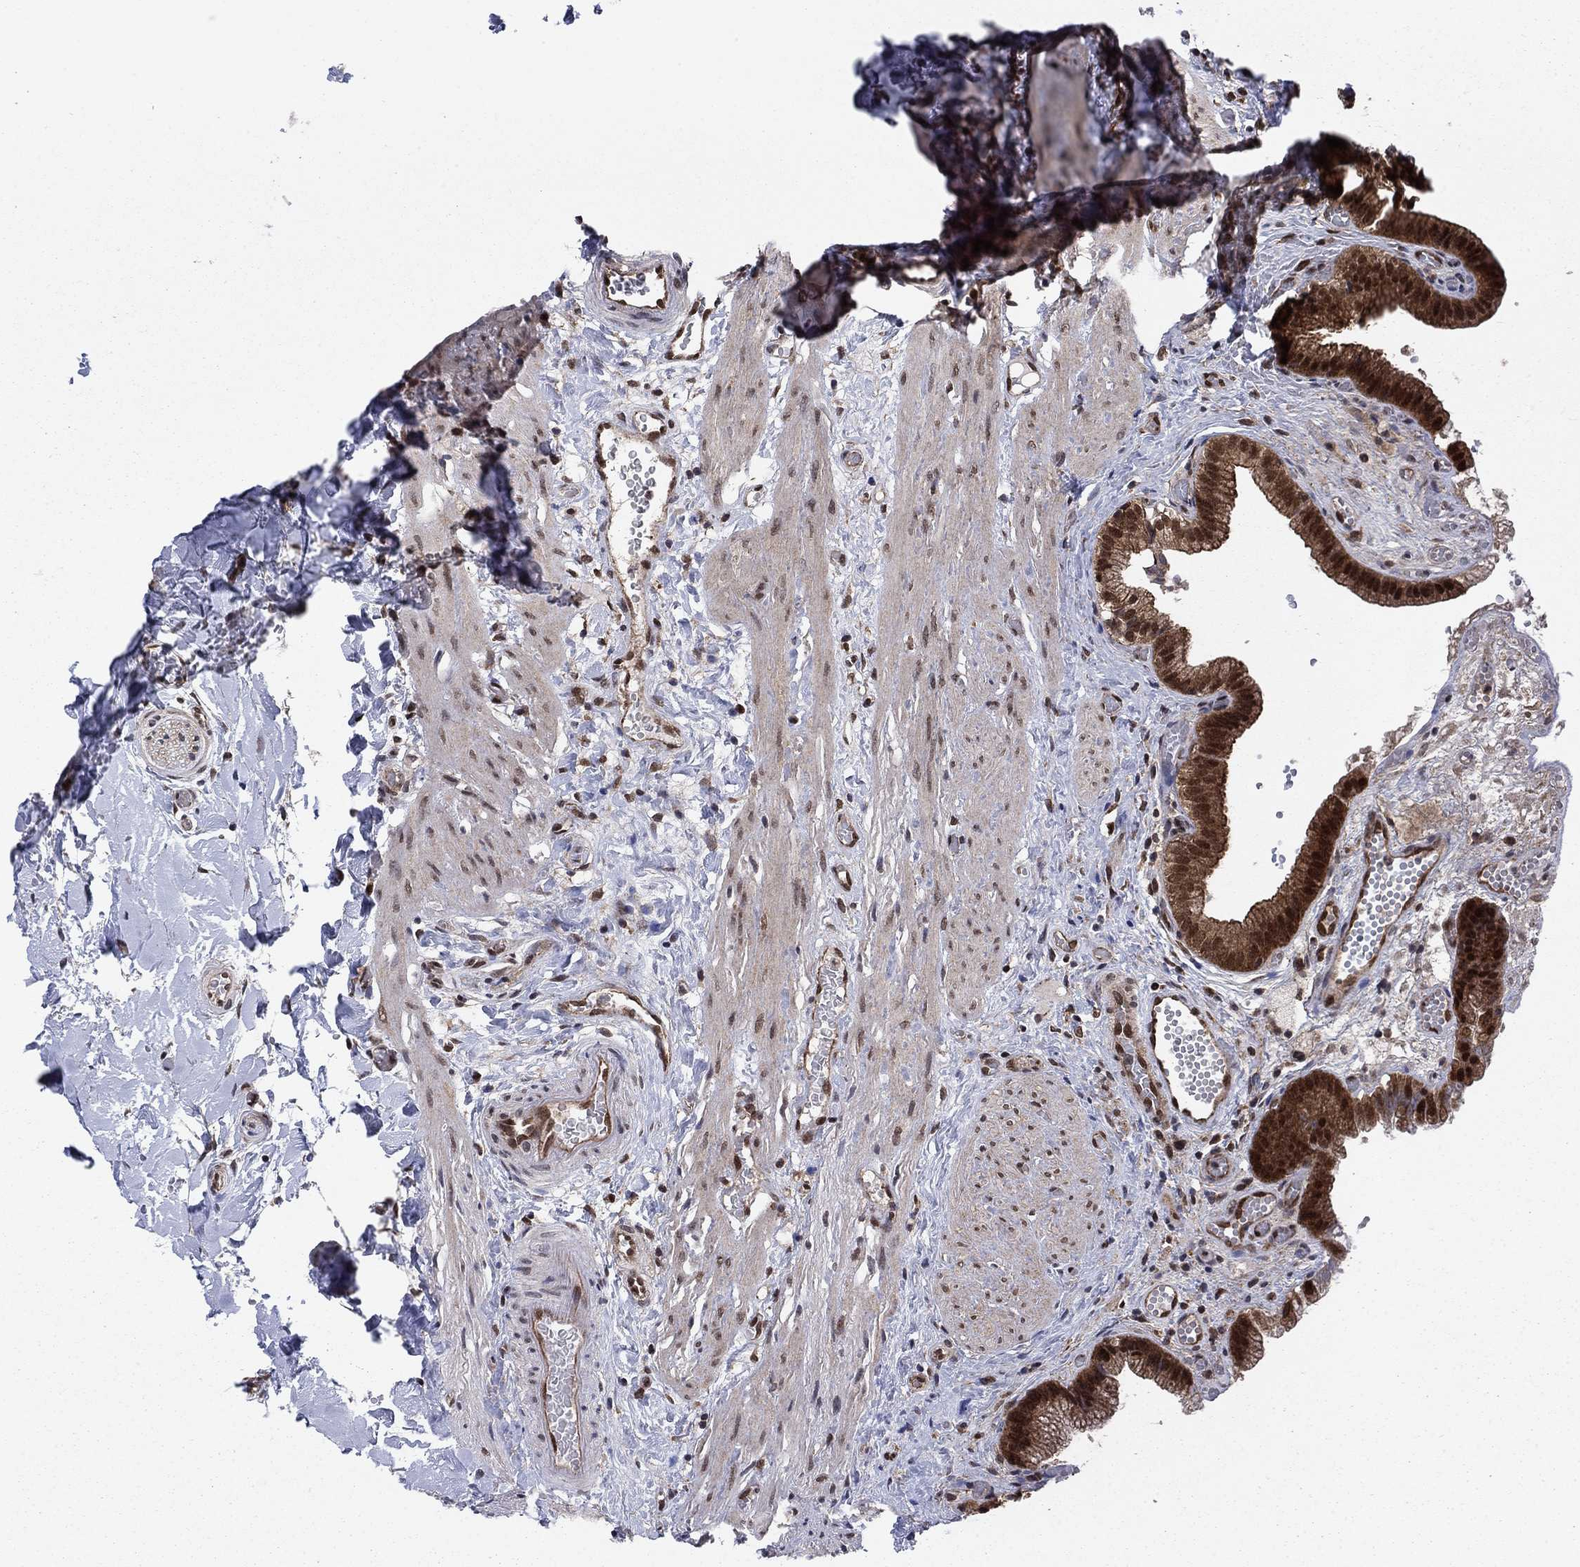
{"staining": {"intensity": "strong", "quantity": ">75%", "location": "cytoplasmic/membranous,nuclear"}, "tissue": "gallbladder", "cell_type": "Glandular cells", "image_type": "normal", "snomed": [{"axis": "morphology", "description": "Normal tissue, NOS"}, {"axis": "topography", "description": "Gallbladder"}], "caption": "Gallbladder stained with IHC demonstrates strong cytoplasmic/membranous,nuclear expression in about >75% of glandular cells. (brown staining indicates protein expression, while blue staining denotes nuclei).", "gene": "DNAJA1", "patient": {"sex": "female", "age": 24}}